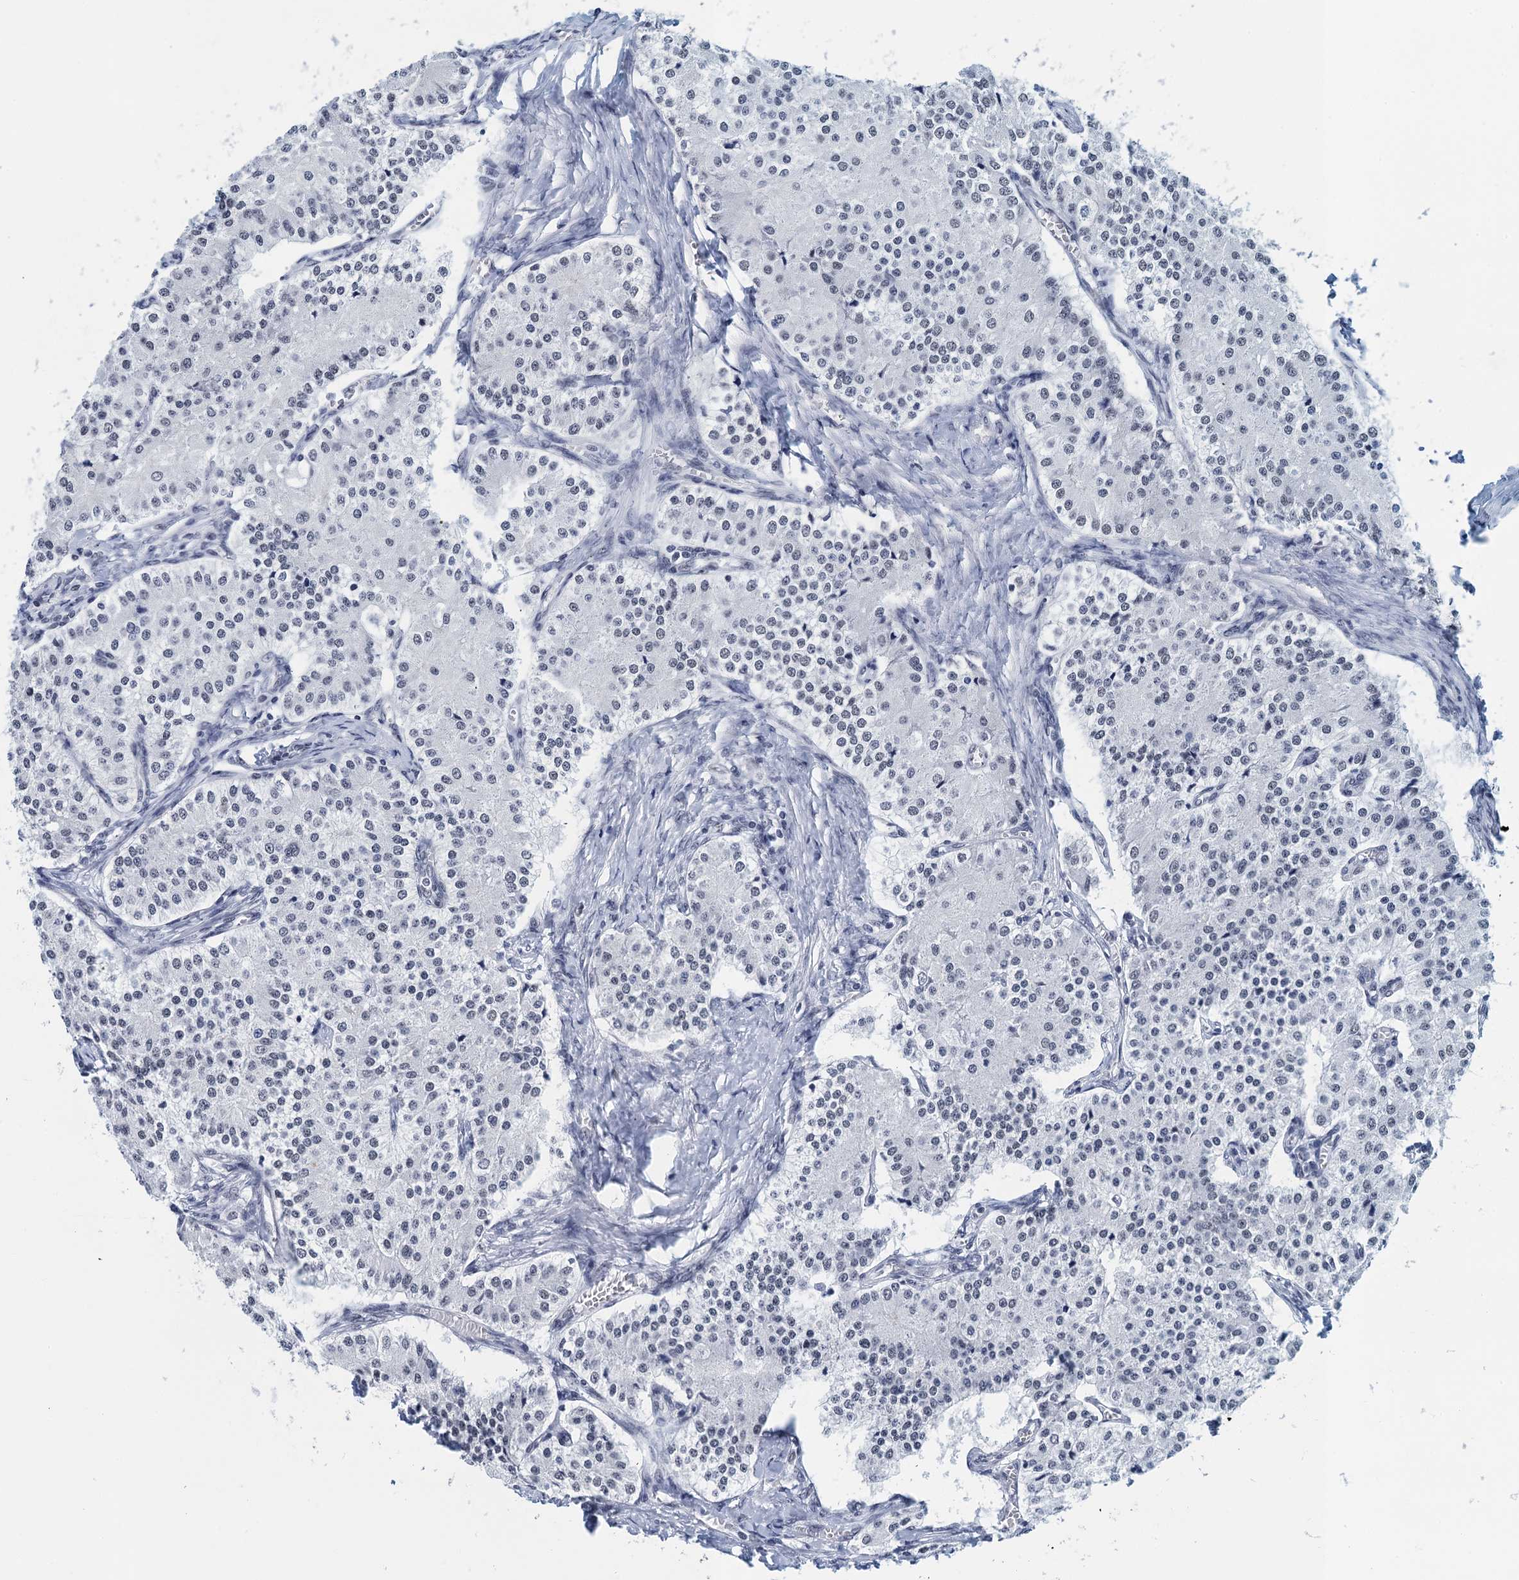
{"staining": {"intensity": "negative", "quantity": "none", "location": "none"}, "tissue": "carcinoid", "cell_type": "Tumor cells", "image_type": "cancer", "snomed": [{"axis": "morphology", "description": "Carcinoid, malignant, NOS"}, {"axis": "topography", "description": "Colon"}], "caption": "An image of human carcinoid is negative for staining in tumor cells. (DAB IHC, high magnification).", "gene": "EPS8L1", "patient": {"sex": "female", "age": 52}}